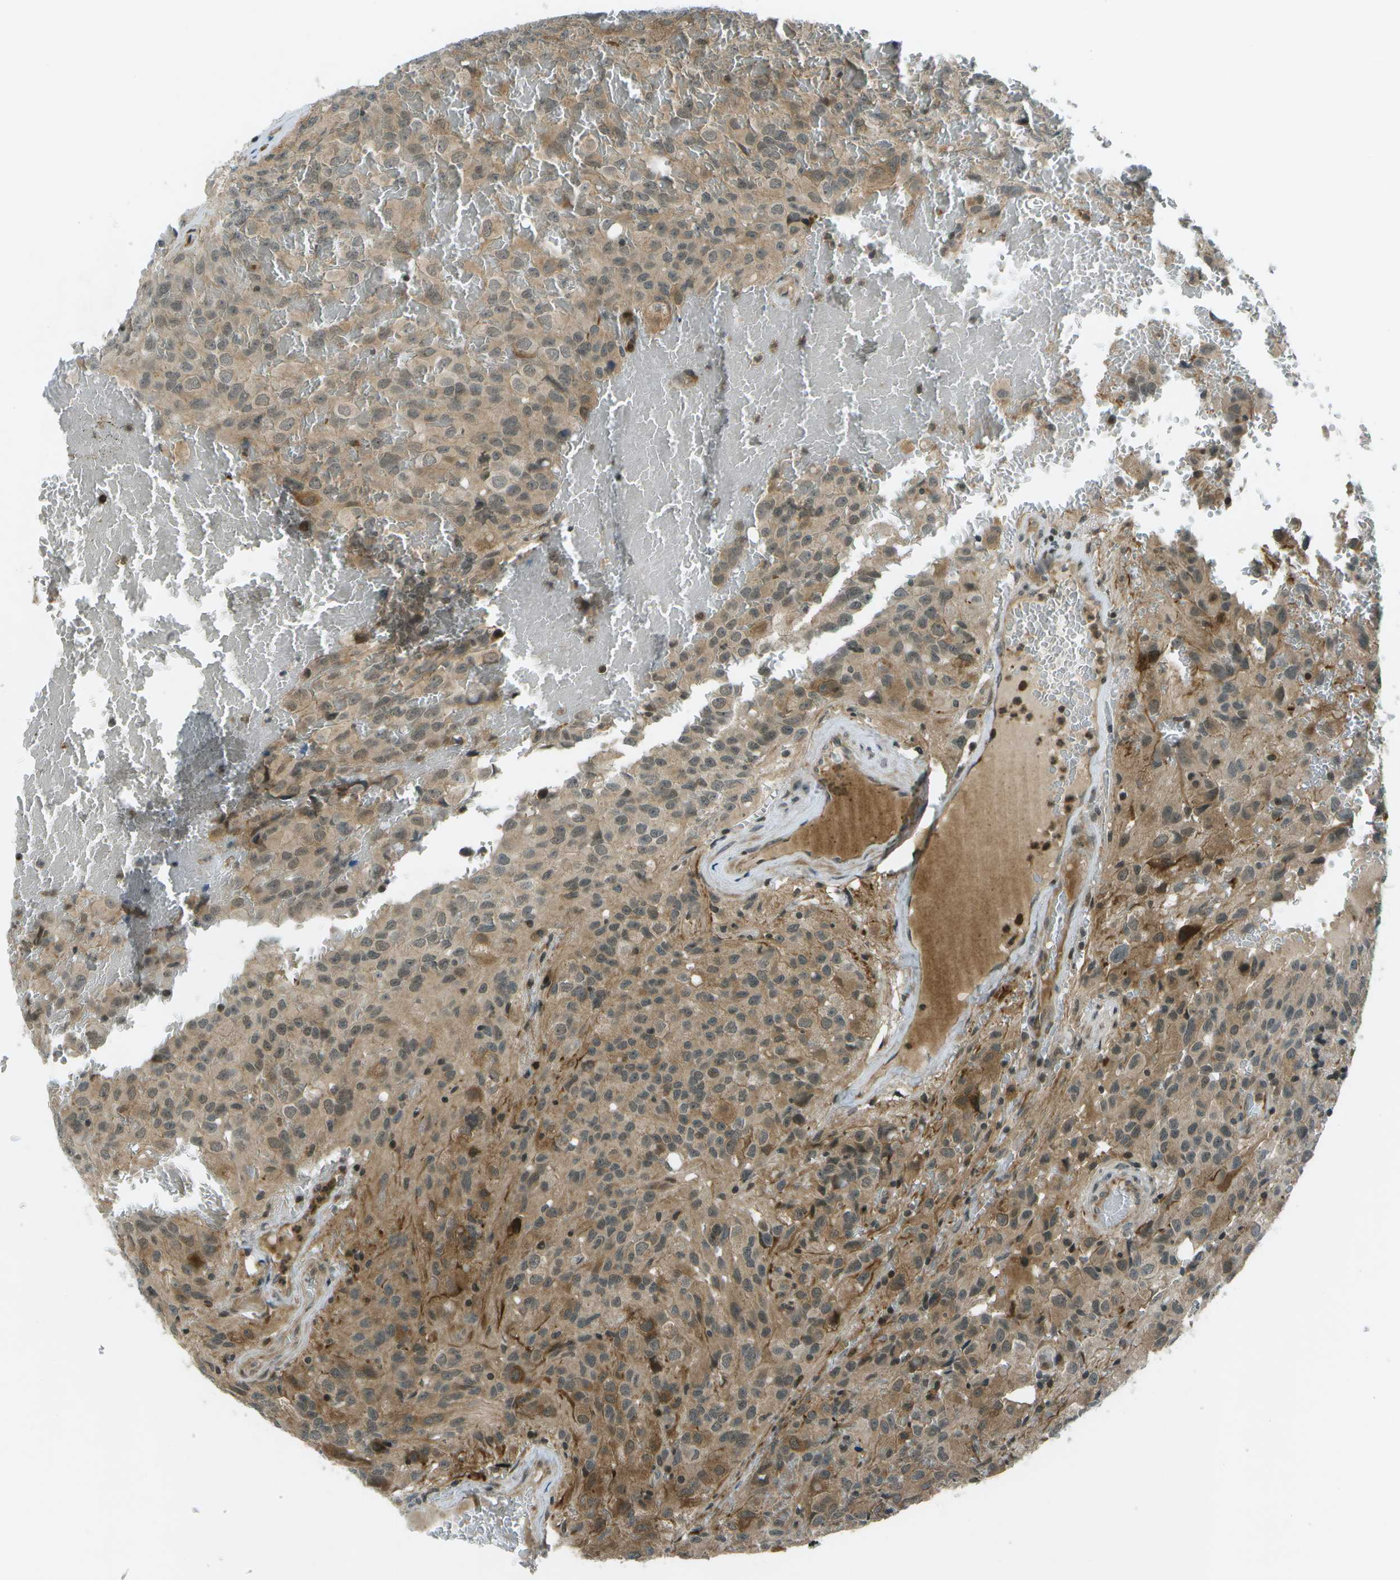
{"staining": {"intensity": "moderate", "quantity": "25%-75%", "location": "cytoplasmic/membranous"}, "tissue": "glioma", "cell_type": "Tumor cells", "image_type": "cancer", "snomed": [{"axis": "morphology", "description": "Glioma, malignant, High grade"}, {"axis": "topography", "description": "Brain"}], "caption": "Approximately 25%-75% of tumor cells in glioma reveal moderate cytoplasmic/membranous protein expression as visualized by brown immunohistochemical staining.", "gene": "TMEM19", "patient": {"sex": "male", "age": 32}}